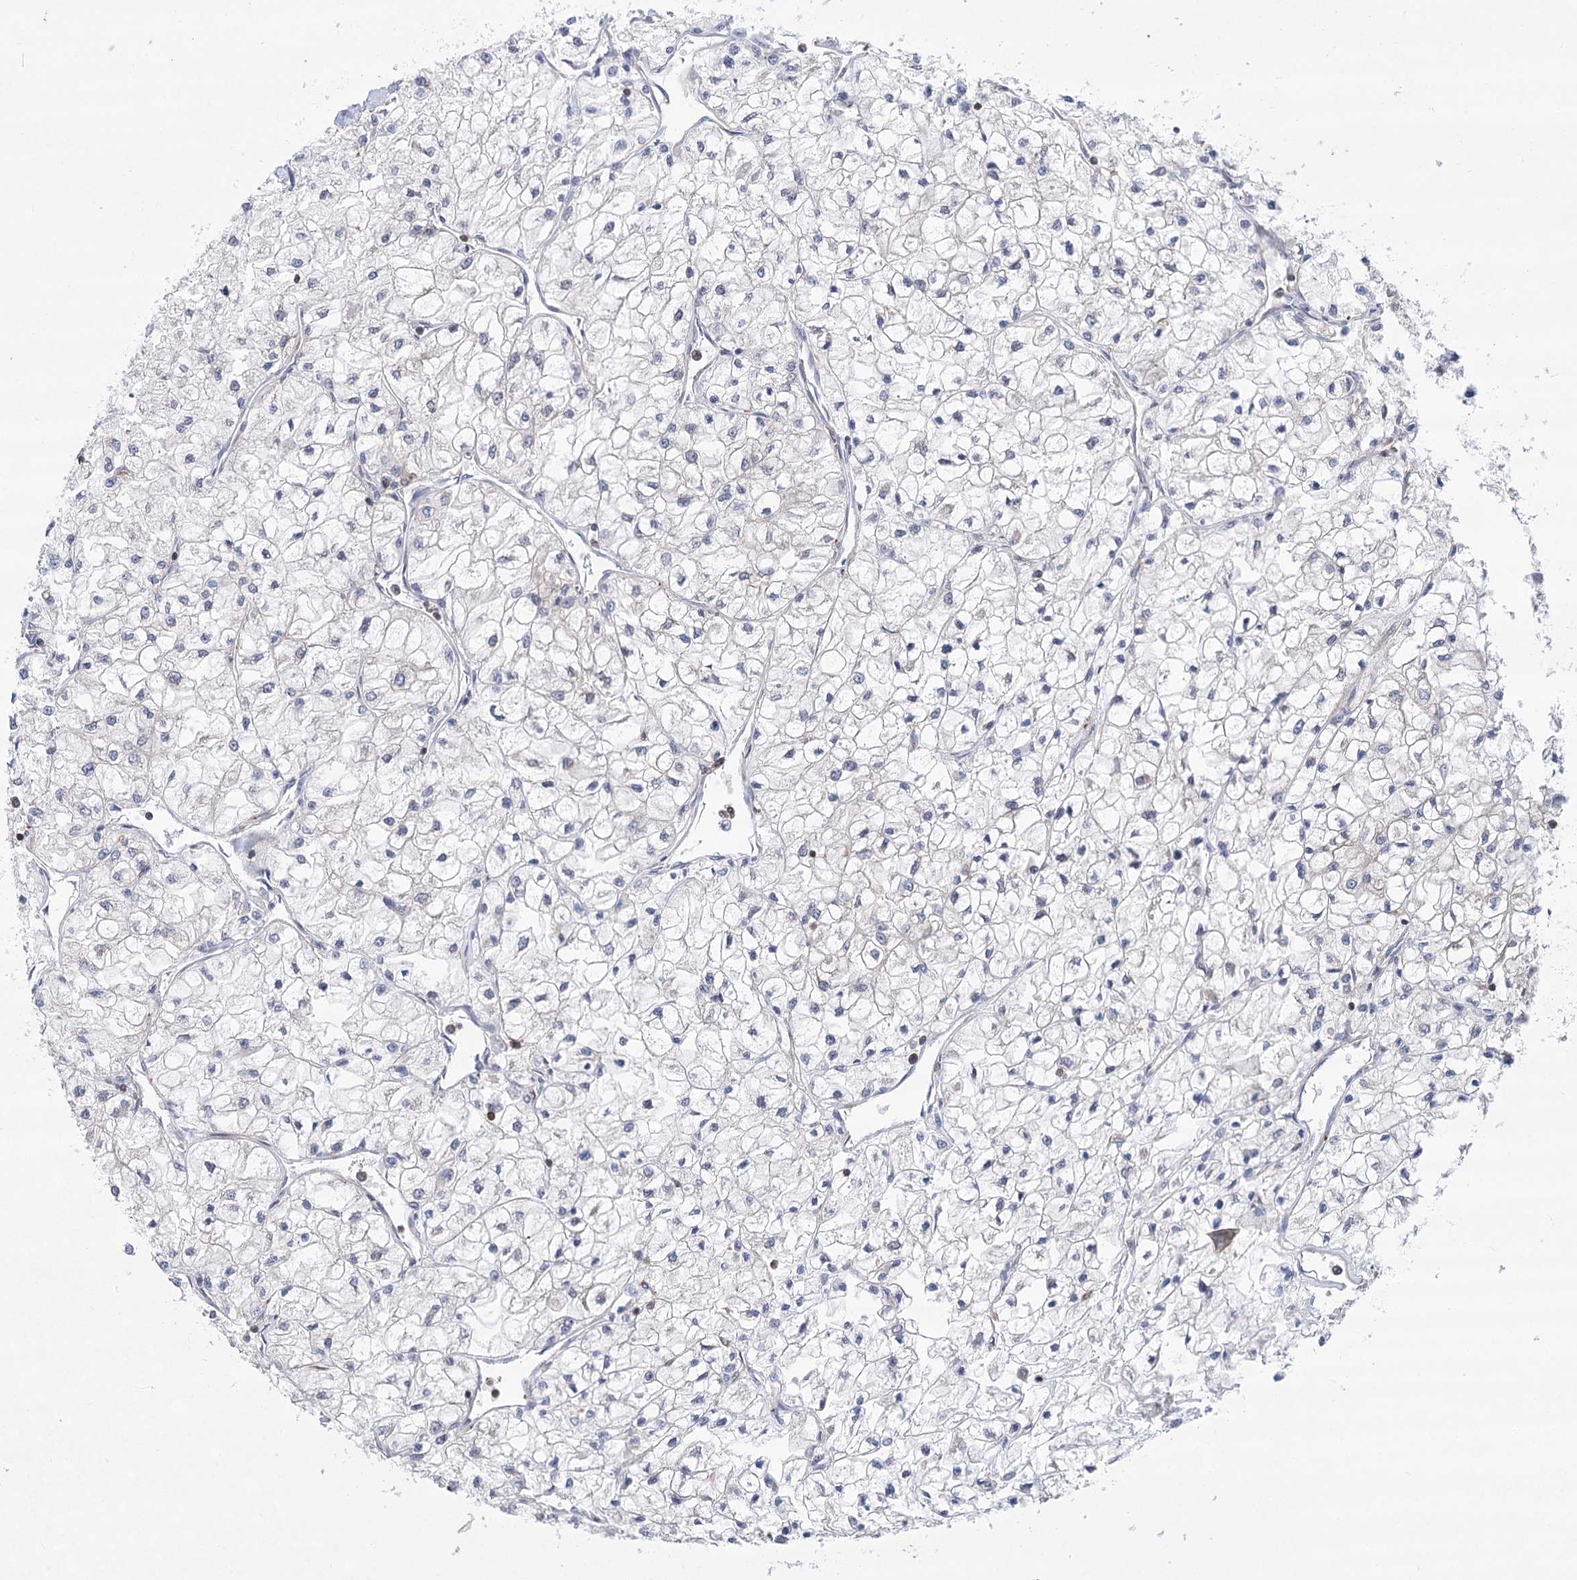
{"staining": {"intensity": "negative", "quantity": "none", "location": "none"}, "tissue": "renal cancer", "cell_type": "Tumor cells", "image_type": "cancer", "snomed": [{"axis": "morphology", "description": "Adenocarcinoma, NOS"}, {"axis": "topography", "description": "Kidney"}], "caption": "Histopathology image shows no significant protein staining in tumor cells of renal cancer (adenocarcinoma).", "gene": "VPS37B", "patient": {"sex": "male", "age": 80}}